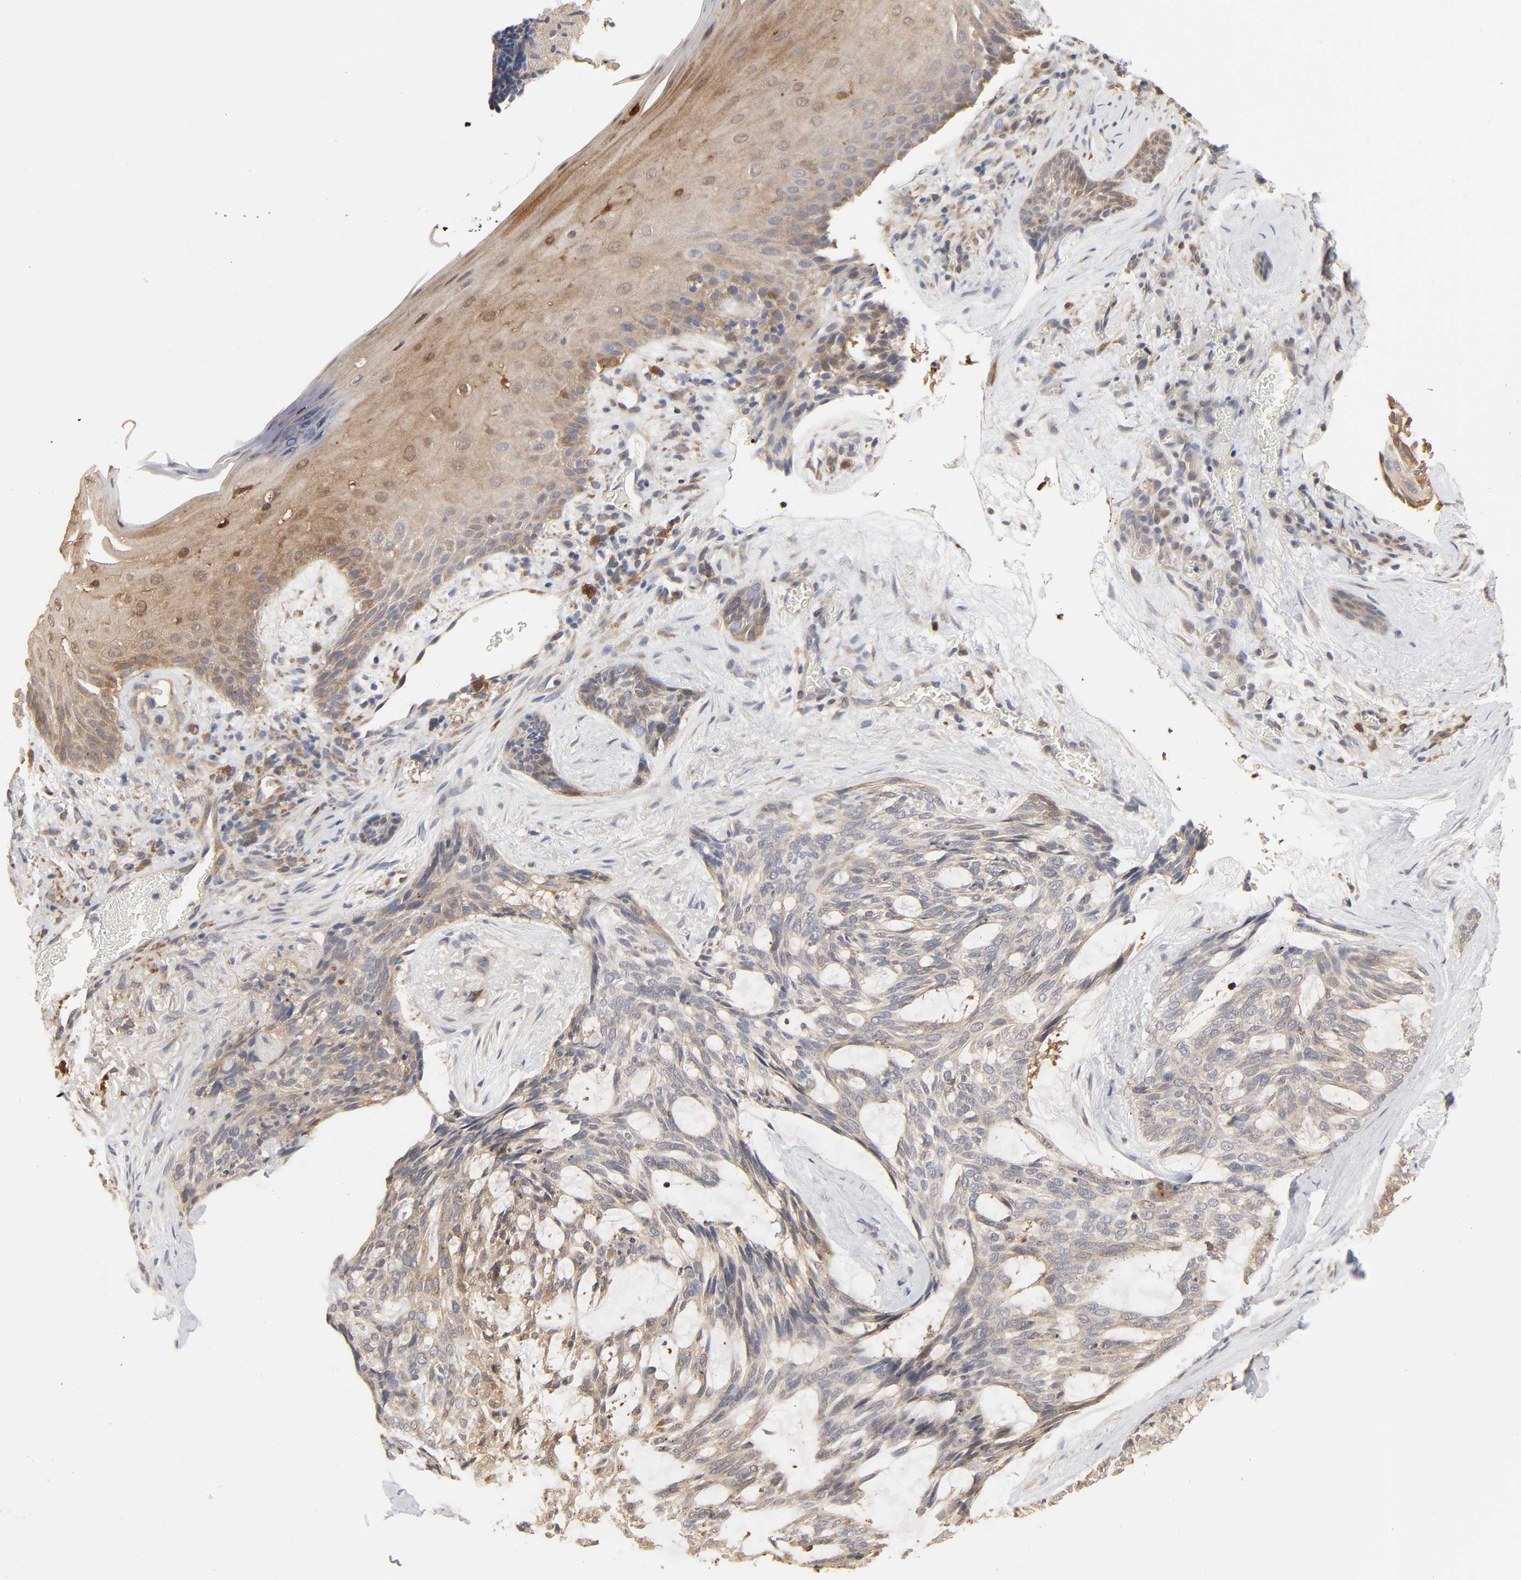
{"staining": {"intensity": "weak", "quantity": ">75%", "location": "cytoplasmic/membranous"}, "tissue": "skin cancer", "cell_type": "Tumor cells", "image_type": "cancer", "snomed": [{"axis": "morphology", "description": "Normal tissue, NOS"}, {"axis": "morphology", "description": "Basal cell carcinoma"}, {"axis": "topography", "description": "Skin"}], "caption": "Skin cancer stained for a protein reveals weak cytoplasmic/membranous positivity in tumor cells.", "gene": "NDRG2", "patient": {"sex": "female", "age": 71}}